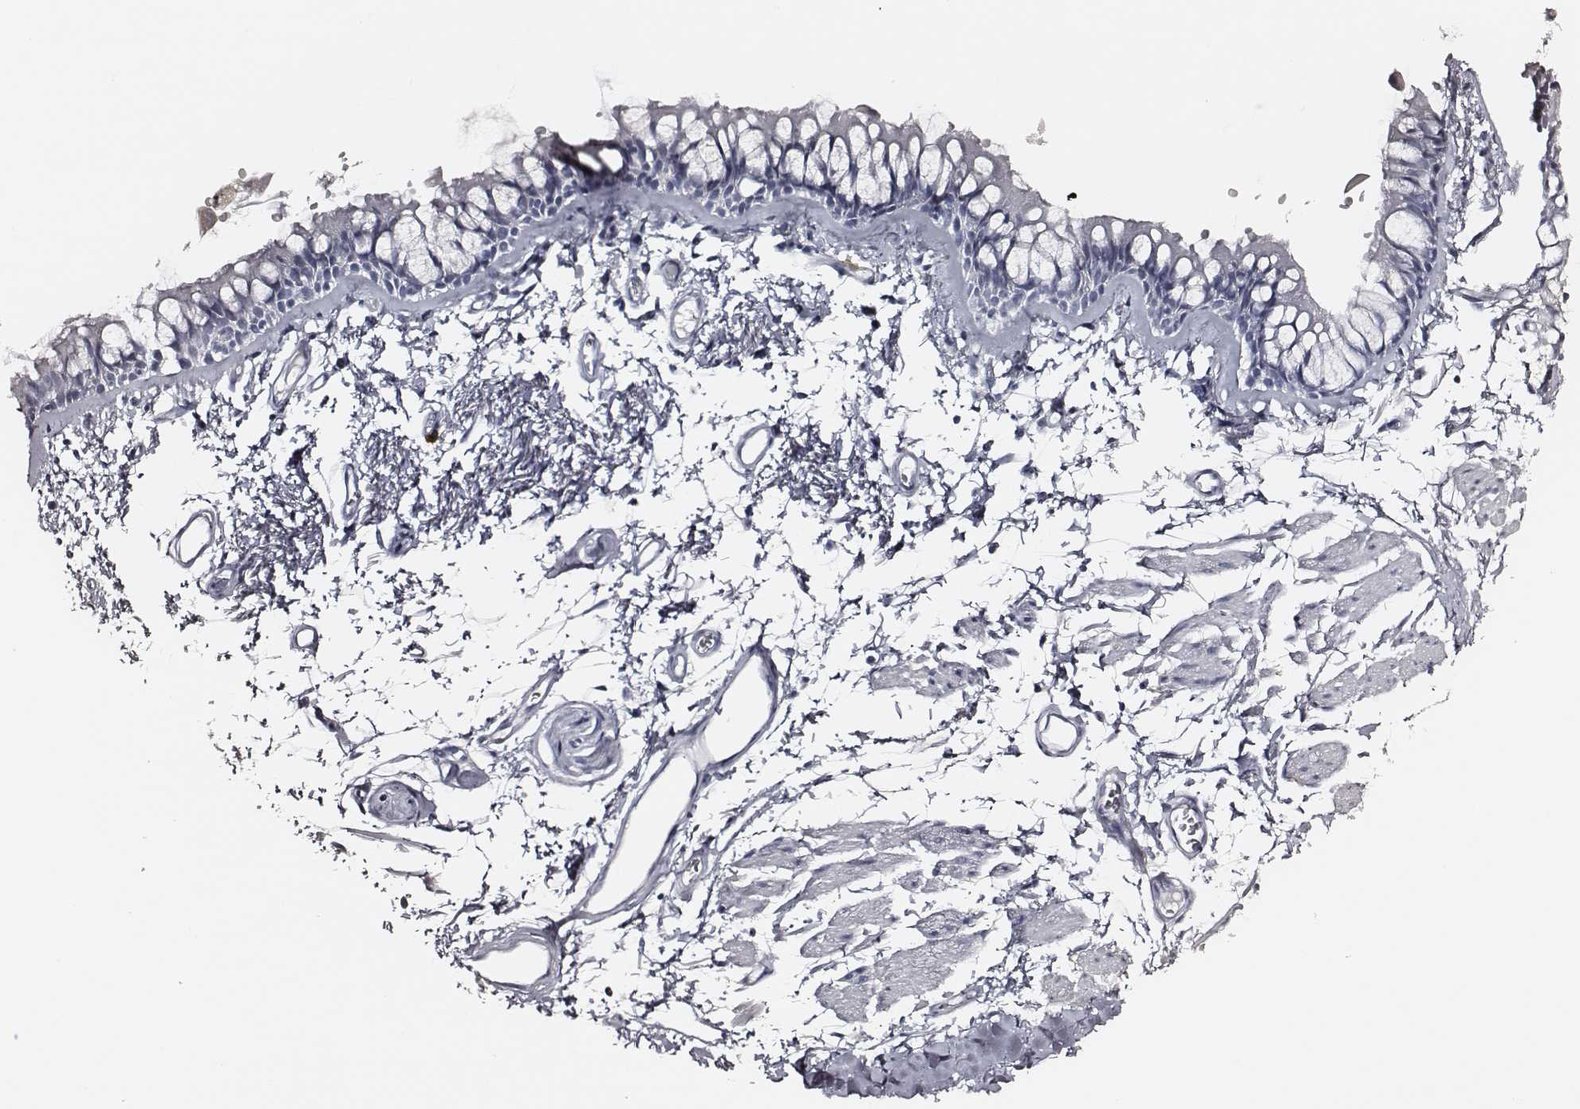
{"staining": {"intensity": "negative", "quantity": "none", "location": "none"}, "tissue": "bronchus", "cell_type": "Respiratory epithelial cells", "image_type": "normal", "snomed": [{"axis": "morphology", "description": "Normal tissue, NOS"}, {"axis": "topography", "description": "Cartilage tissue"}, {"axis": "topography", "description": "Bronchus"}], "caption": "DAB (3,3'-diaminobenzidine) immunohistochemical staining of unremarkable human bronchus demonstrates no significant positivity in respiratory epithelial cells.", "gene": "DPEP1", "patient": {"sex": "female", "age": 79}}